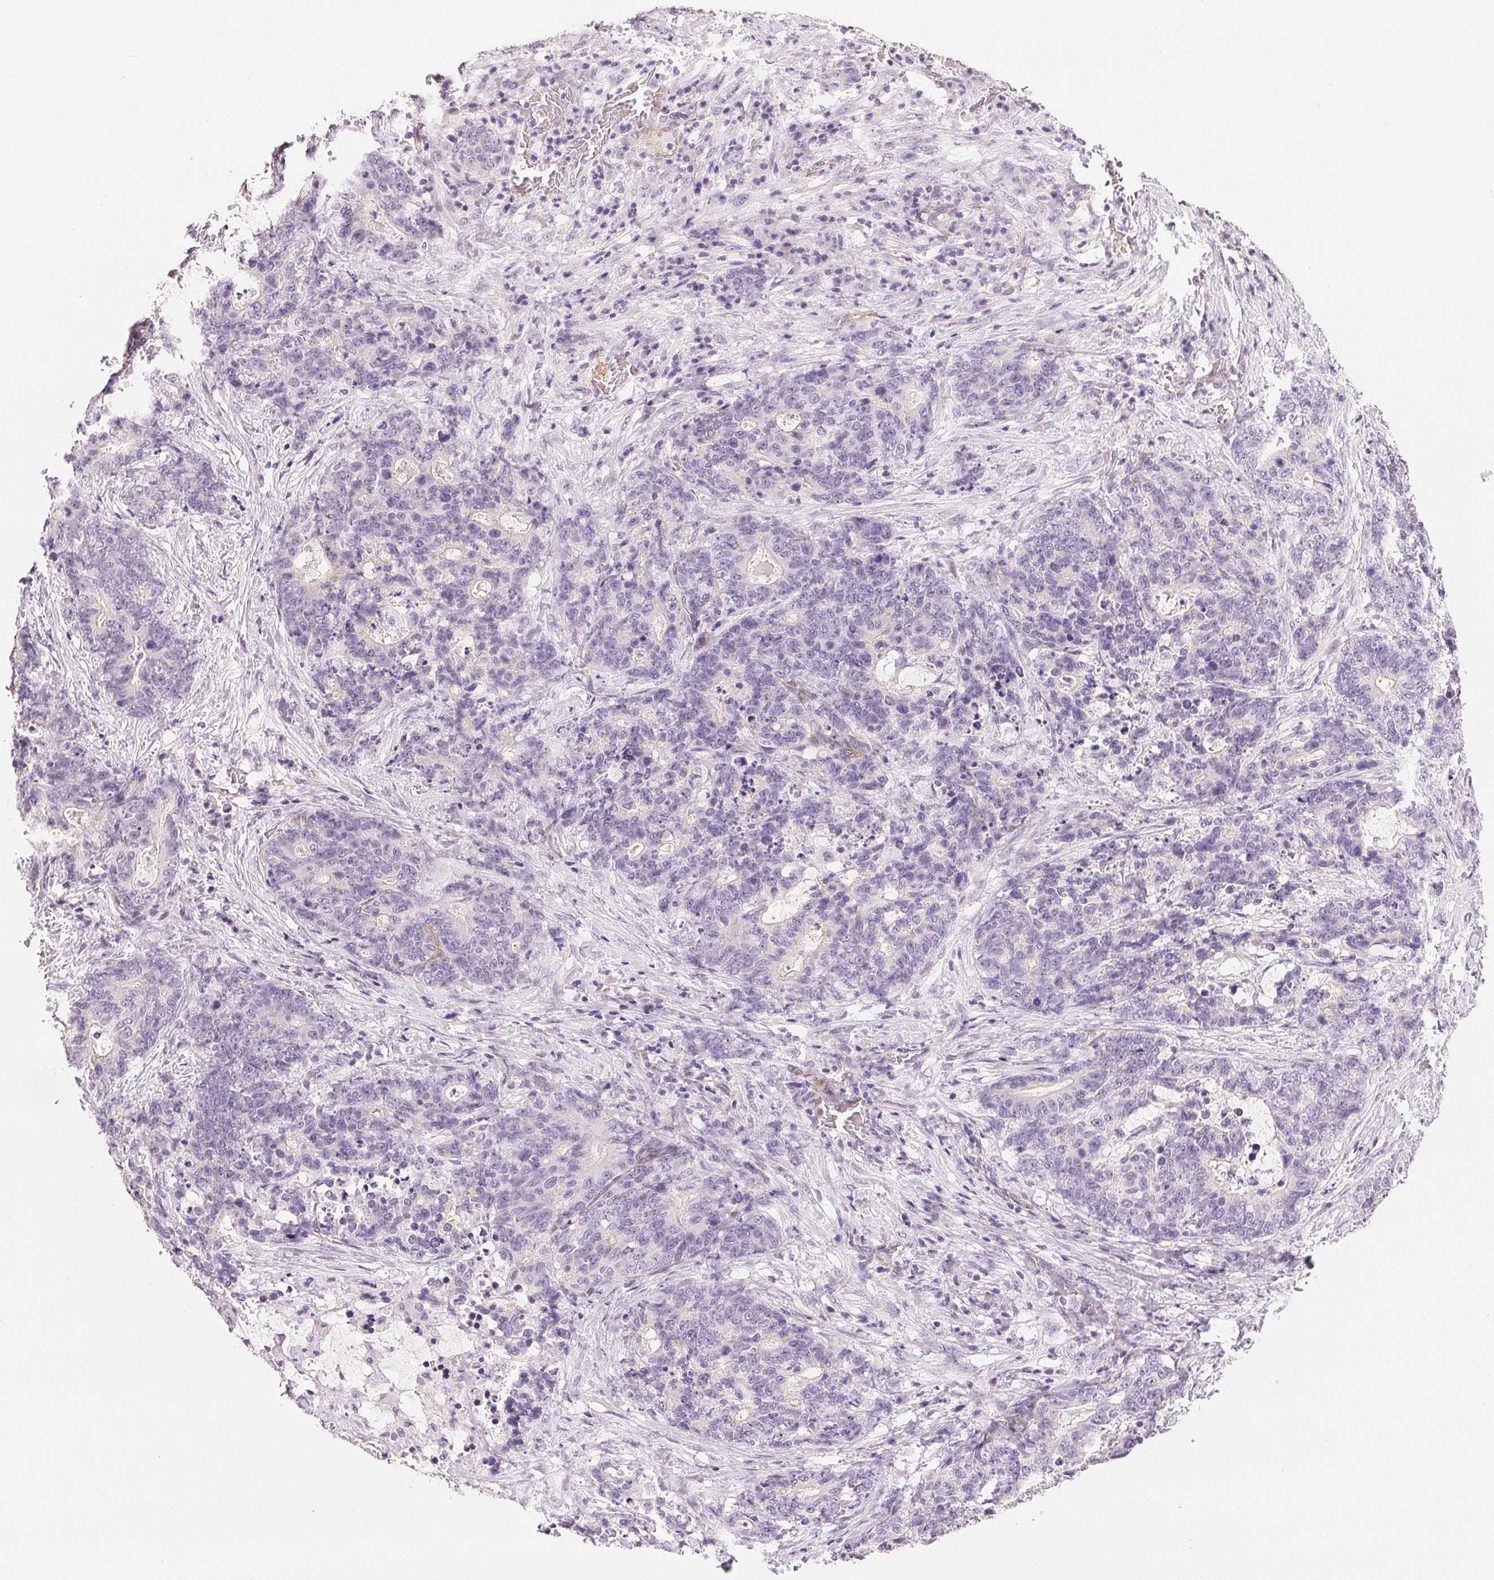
{"staining": {"intensity": "negative", "quantity": "none", "location": "none"}, "tissue": "stomach cancer", "cell_type": "Tumor cells", "image_type": "cancer", "snomed": [{"axis": "morphology", "description": "Normal tissue, NOS"}, {"axis": "morphology", "description": "Adenocarcinoma, NOS"}, {"axis": "topography", "description": "Stomach"}], "caption": "Human adenocarcinoma (stomach) stained for a protein using immunohistochemistry reveals no expression in tumor cells.", "gene": "PLCB1", "patient": {"sex": "female", "age": 64}}